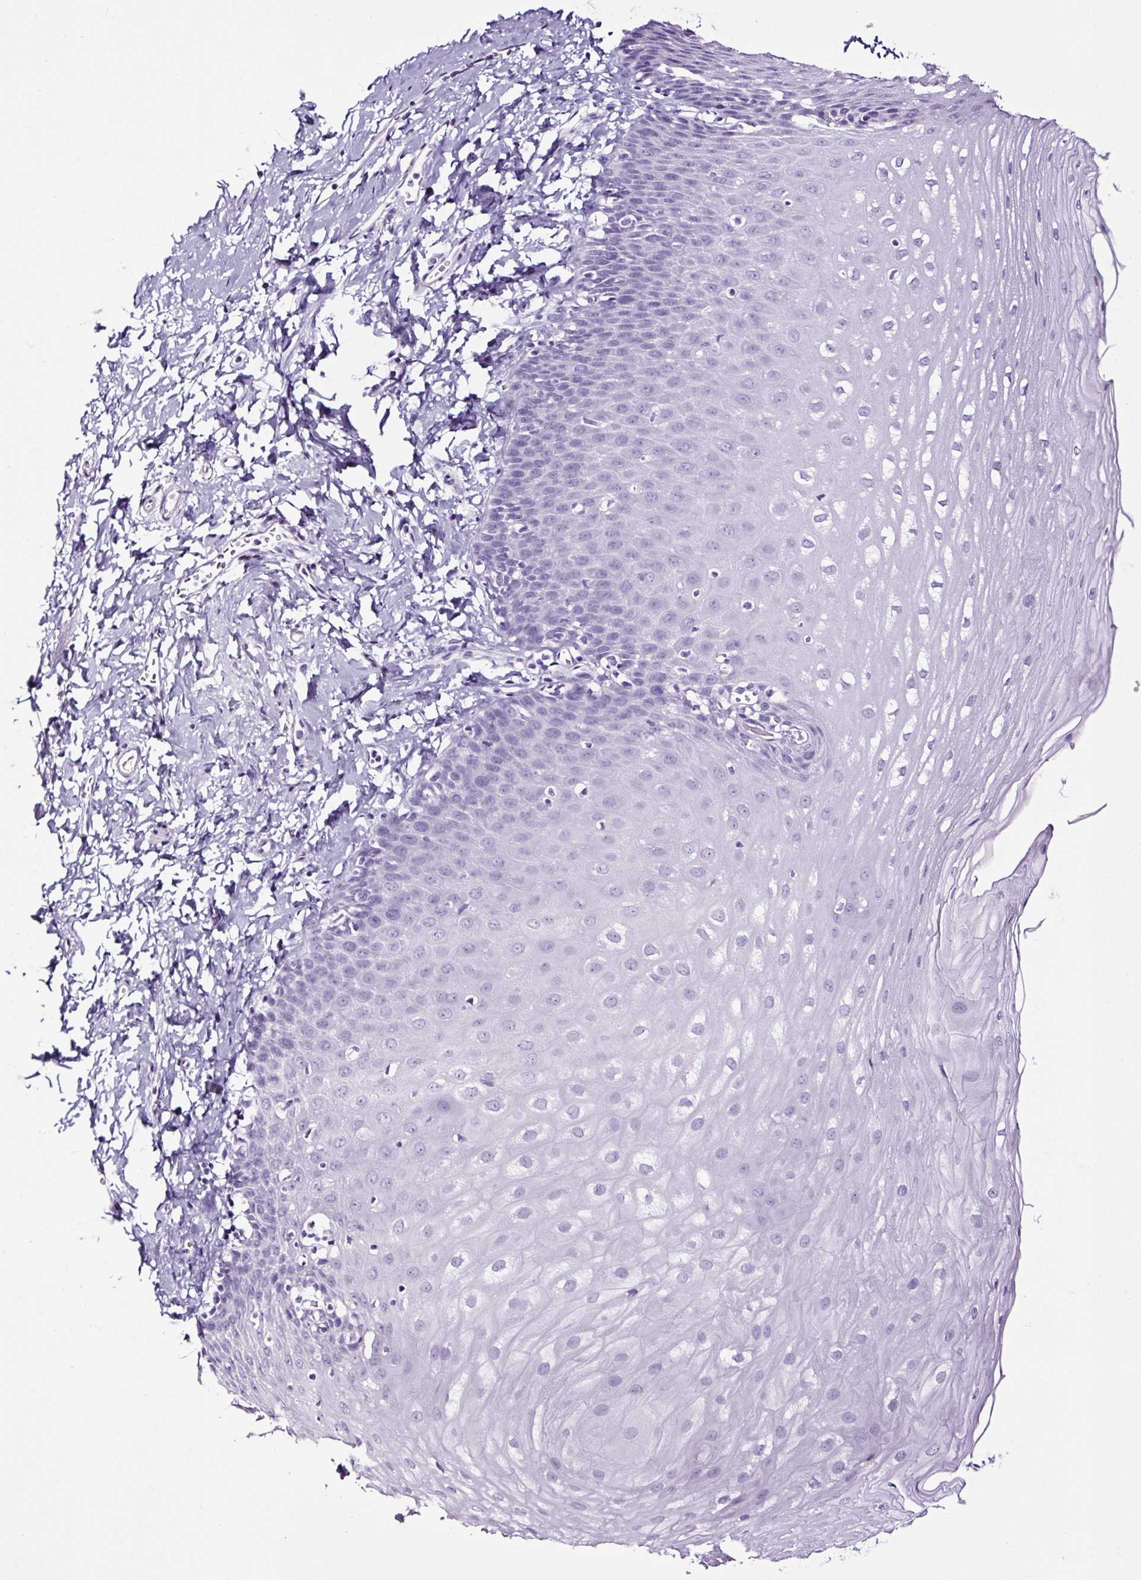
{"staining": {"intensity": "negative", "quantity": "none", "location": "none"}, "tissue": "esophagus", "cell_type": "Squamous epithelial cells", "image_type": "normal", "snomed": [{"axis": "morphology", "description": "Normal tissue, NOS"}, {"axis": "topography", "description": "Esophagus"}], "caption": "High power microscopy micrograph of an immunohistochemistry (IHC) histopathology image of unremarkable esophagus, revealing no significant expression in squamous epithelial cells.", "gene": "NPHS2", "patient": {"sex": "male", "age": 70}}